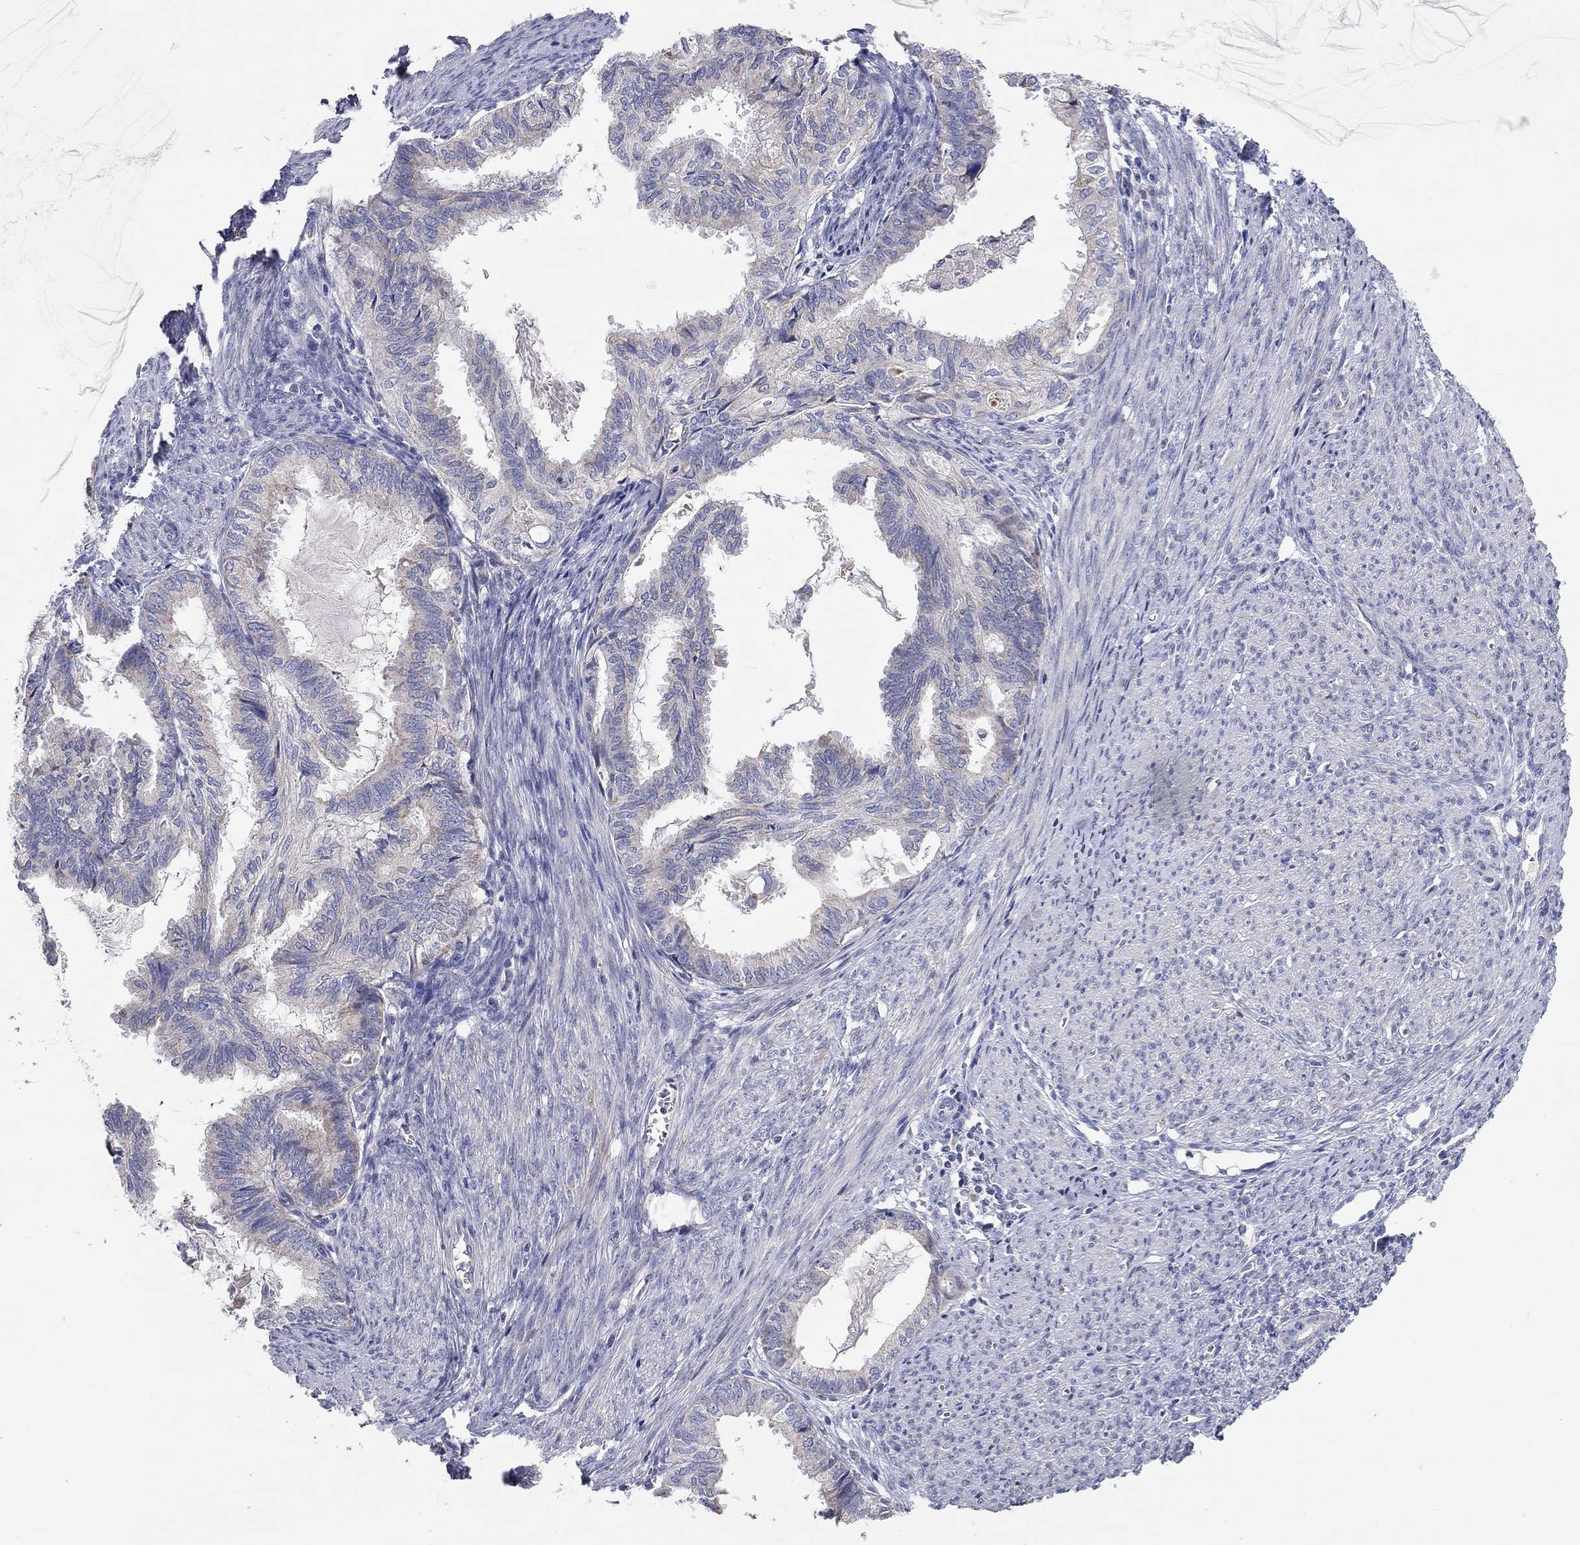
{"staining": {"intensity": "negative", "quantity": "none", "location": "none"}, "tissue": "endometrial cancer", "cell_type": "Tumor cells", "image_type": "cancer", "snomed": [{"axis": "morphology", "description": "Adenocarcinoma, NOS"}, {"axis": "topography", "description": "Endometrium"}], "caption": "A photomicrograph of human adenocarcinoma (endometrial) is negative for staining in tumor cells. (Stains: DAB (3,3'-diaminobenzidine) immunohistochemistry (IHC) with hematoxylin counter stain, Microscopy: brightfield microscopy at high magnification).", "gene": "RCAN1", "patient": {"sex": "female", "age": 86}}